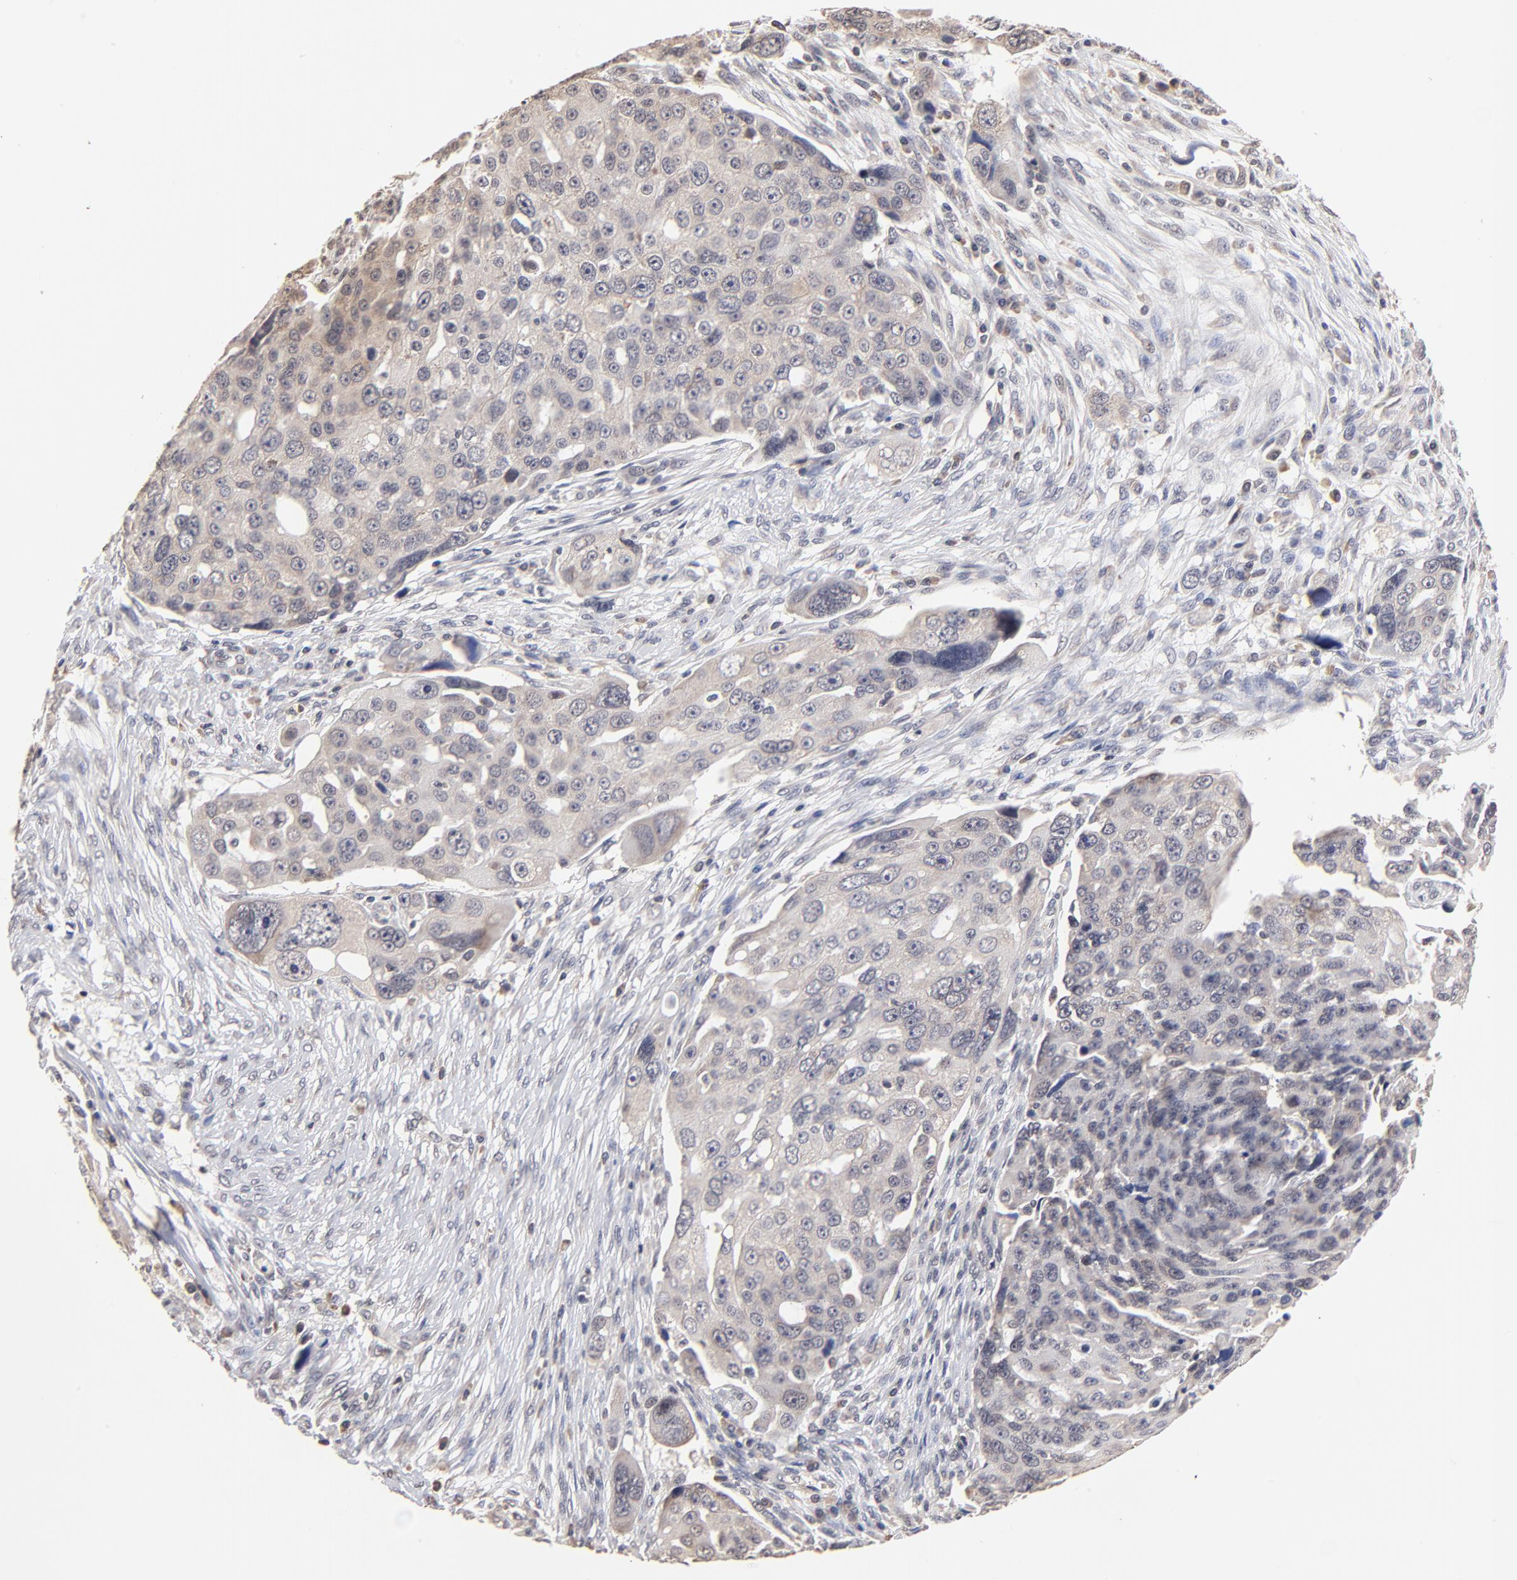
{"staining": {"intensity": "weak", "quantity": ">75%", "location": "cytoplasmic/membranous"}, "tissue": "ovarian cancer", "cell_type": "Tumor cells", "image_type": "cancer", "snomed": [{"axis": "morphology", "description": "Carcinoma, endometroid"}, {"axis": "topography", "description": "Ovary"}], "caption": "Immunohistochemistry (IHC) of human ovarian endometroid carcinoma displays low levels of weak cytoplasmic/membranous positivity in approximately >75% of tumor cells.", "gene": "BRPF1", "patient": {"sex": "female", "age": 75}}